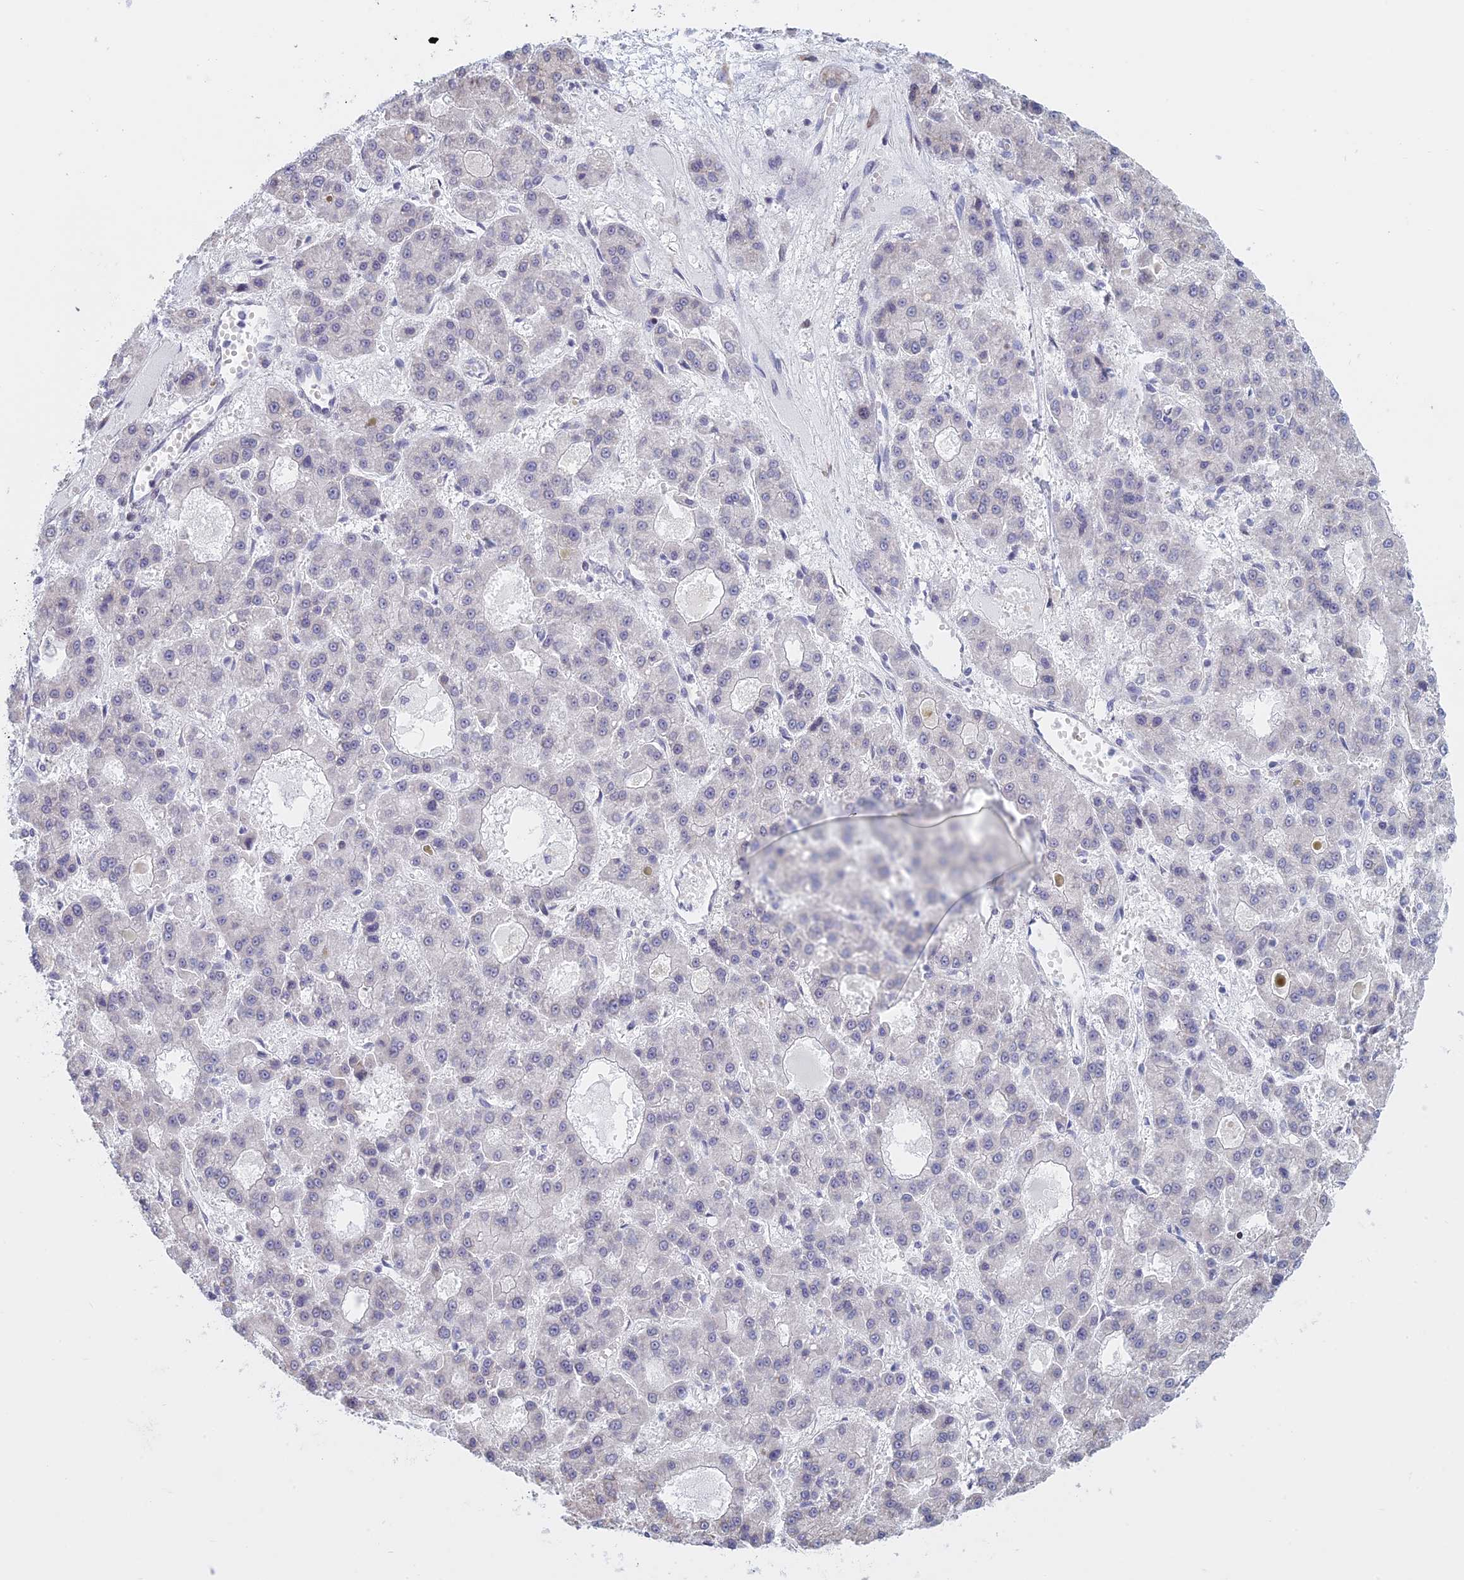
{"staining": {"intensity": "negative", "quantity": "none", "location": "none"}, "tissue": "liver cancer", "cell_type": "Tumor cells", "image_type": "cancer", "snomed": [{"axis": "morphology", "description": "Carcinoma, Hepatocellular, NOS"}, {"axis": "topography", "description": "Liver"}], "caption": "High power microscopy image of an immunohistochemistry (IHC) micrograph of hepatocellular carcinoma (liver), revealing no significant expression in tumor cells.", "gene": "RPS19BP1", "patient": {"sex": "male", "age": 70}}